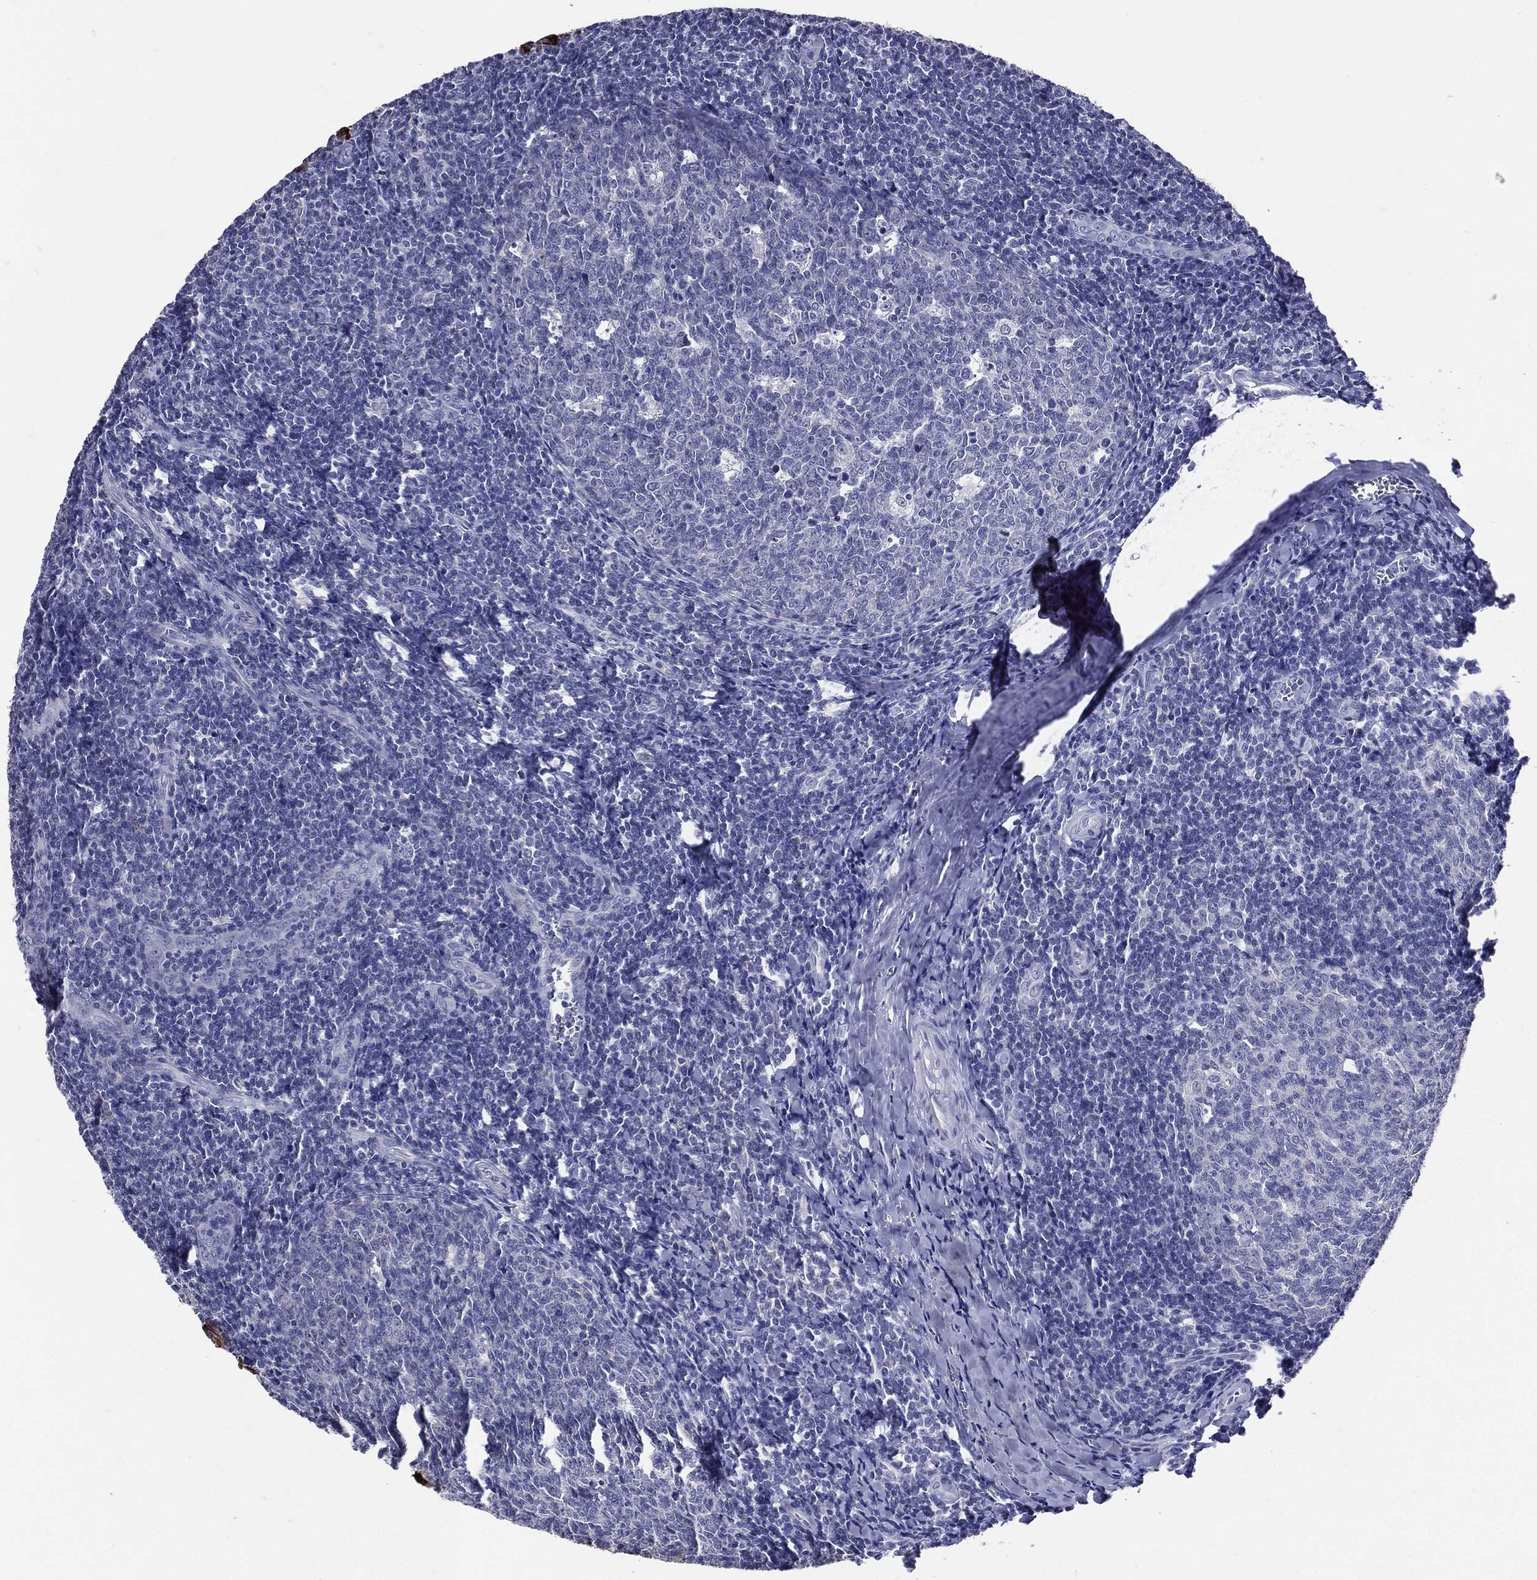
{"staining": {"intensity": "negative", "quantity": "none", "location": "none"}, "tissue": "tonsil", "cell_type": "Germinal center cells", "image_type": "normal", "snomed": [{"axis": "morphology", "description": "Normal tissue, NOS"}, {"axis": "topography", "description": "Tonsil"}], "caption": "DAB immunohistochemical staining of normal tonsil shows no significant staining in germinal center cells. (DAB IHC with hematoxylin counter stain).", "gene": "TGM1", "patient": {"sex": "male", "age": 20}}